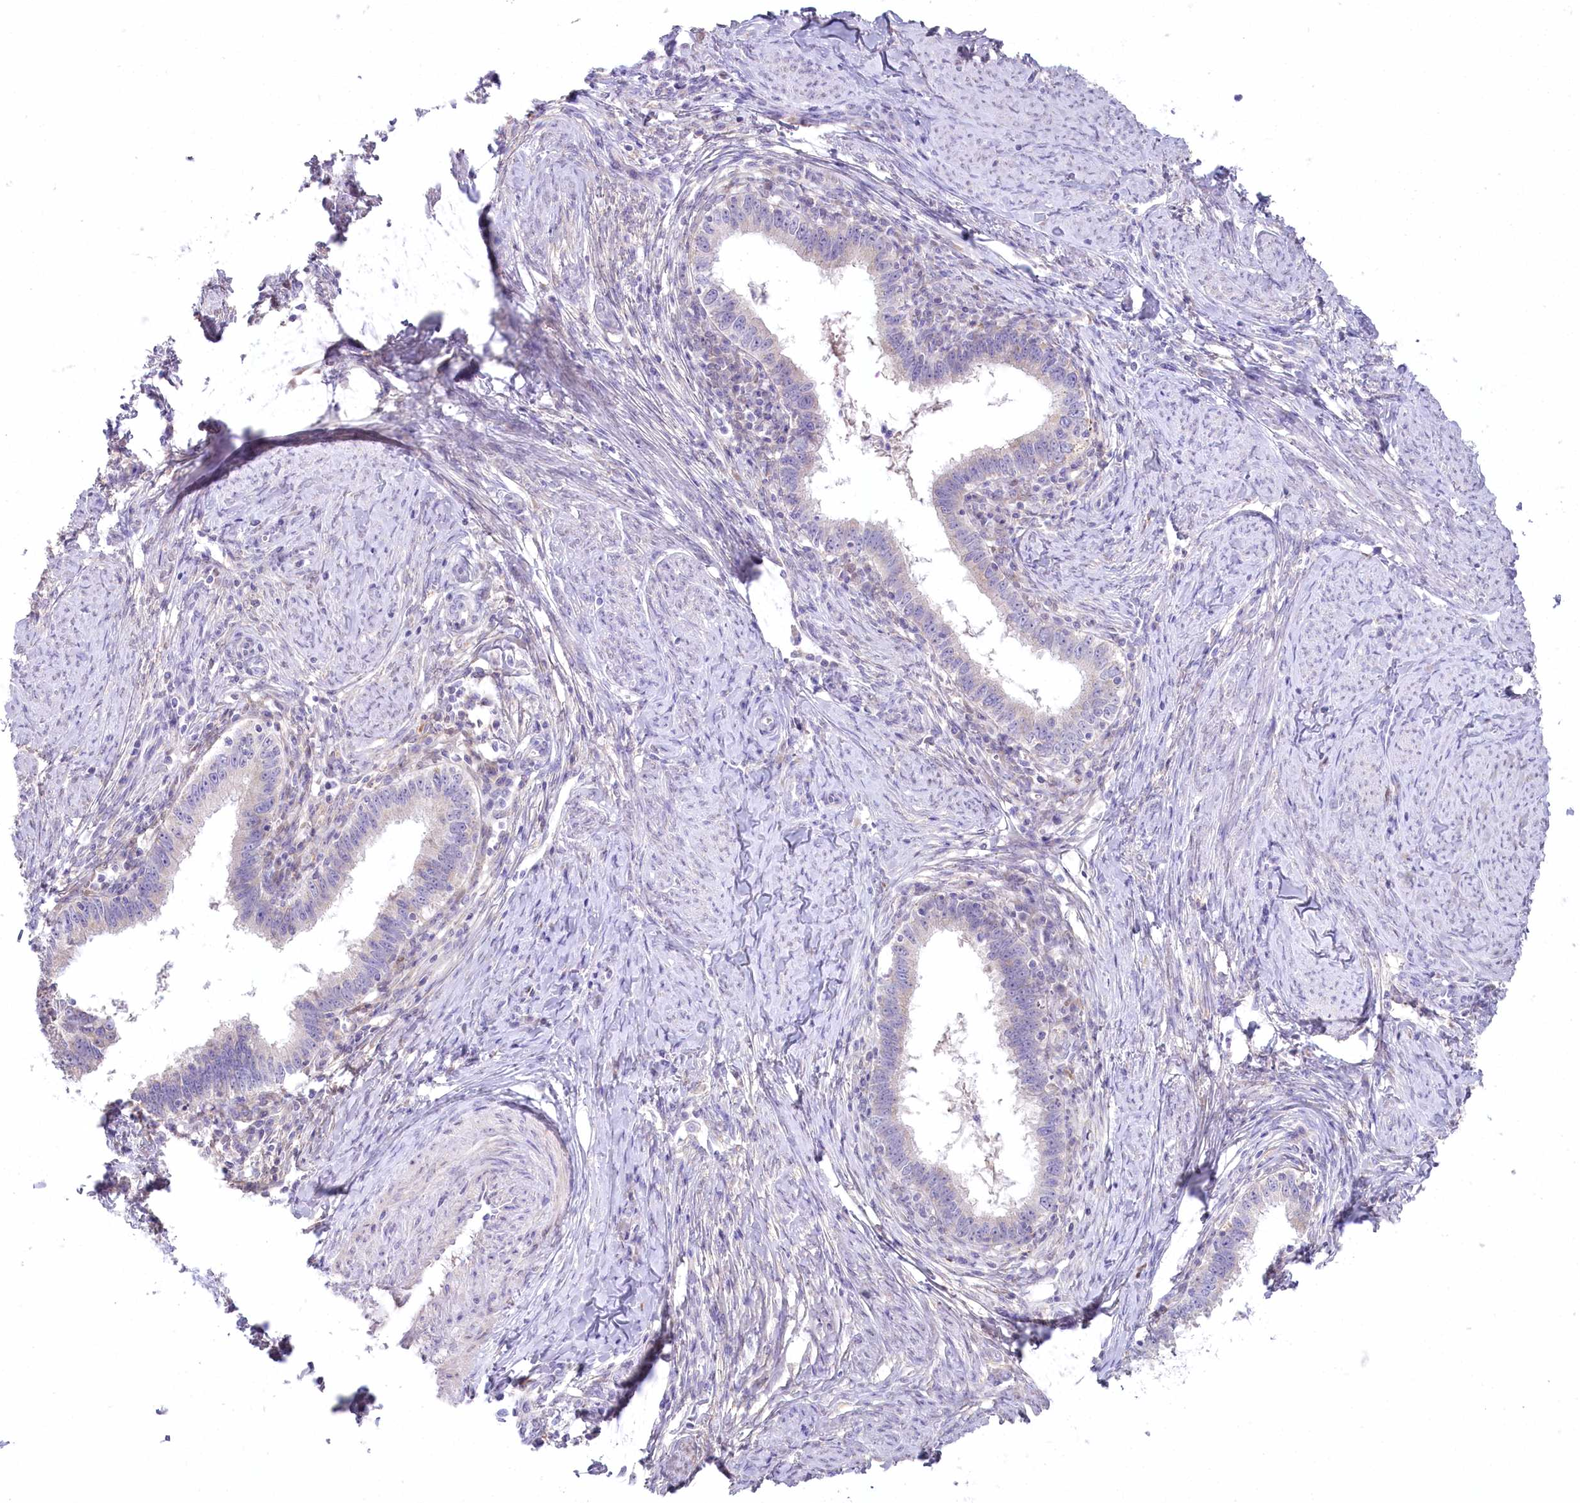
{"staining": {"intensity": "negative", "quantity": "none", "location": "none"}, "tissue": "cervical cancer", "cell_type": "Tumor cells", "image_type": "cancer", "snomed": [{"axis": "morphology", "description": "Adenocarcinoma, NOS"}, {"axis": "topography", "description": "Cervix"}], "caption": "A micrograph of human adenocarcinoma (cervical) is negative for staining in tumor cells.", "gene": "MYOZ1", "patient": {"sex": "female", "age": 36}}